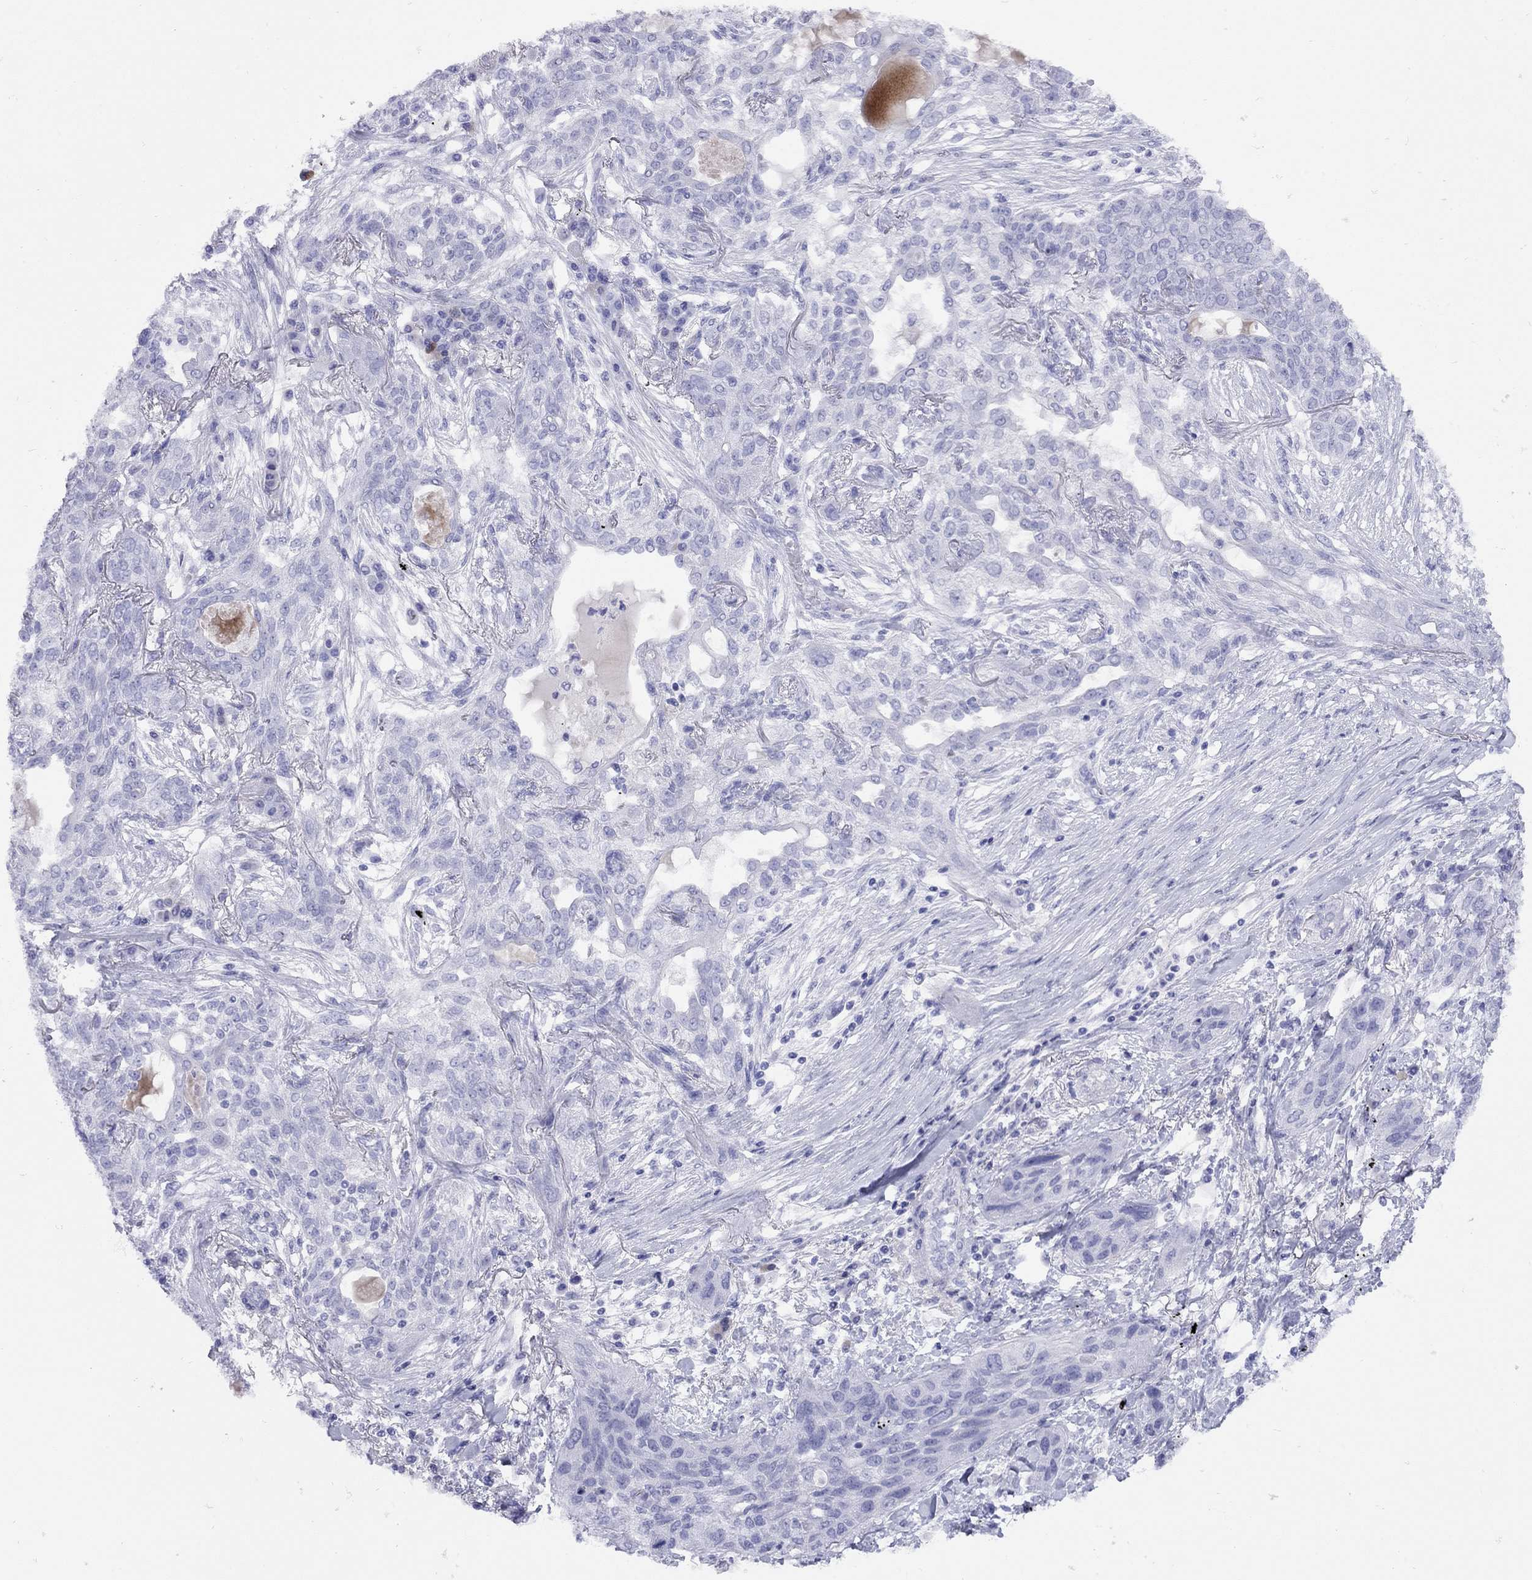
{"staining": {"intensity": "negative", "quantity": "none", "location": "none"}, "tissue": "lung cancer", "cell_type": "Tumor cells", "image_type": "cancer", "snomed": [{"axis": "morphology", "description": "Squamous cell carcinoma, NOS"}, {"axis": "topography", "description": "Lung"}], "caption": "This is a histopathology image of IHC staining of lung cancer (squamous cell carcinoma), which shows no staining in tumor cells.", "gene": "GRIA2", "patient": {"sex": "female", "age": 70}}